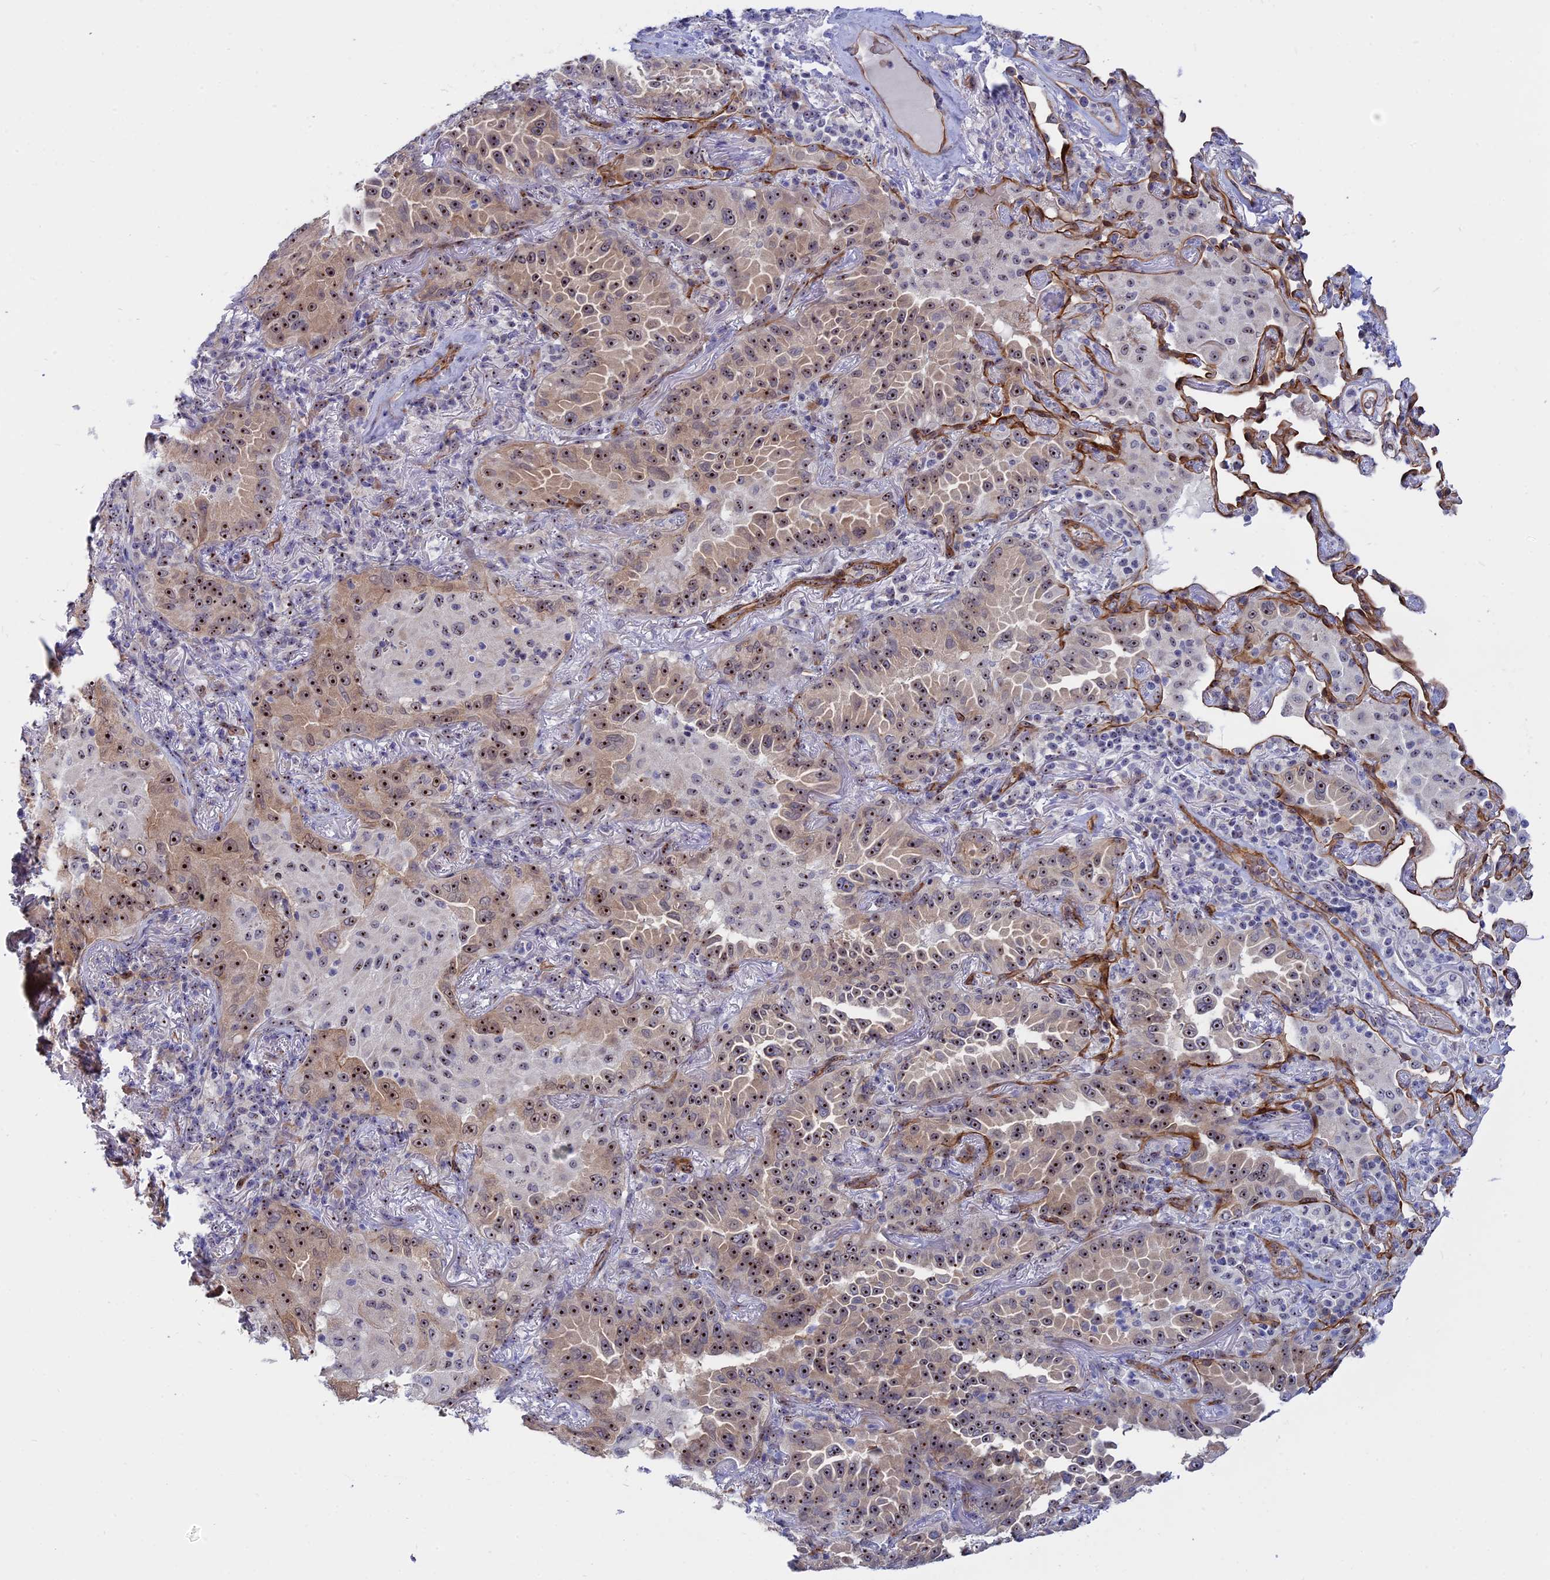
{"staining": {"intensity": "moderate", "quantity": ">75%", "location": "cytoplasmic/membranous,nuclear"}, "tissue": "lung cancer", "cell_type": "Tumor cells", "image_type": "cancer", "snomed": [{"axis": "morphology", "description": "Adenocarcinoma, NOS"}, {"axis": "topography", "description": "Lung"}], "caption": "Immunohistochemical staining of human adenocarcinoma (lung) reveals moderate cytoplasmic/membranous and nuclear protein staining in about >75% of tumor cells.", "gene": "DBNDD1", "patient": {"sex": "female", "age": 69}}